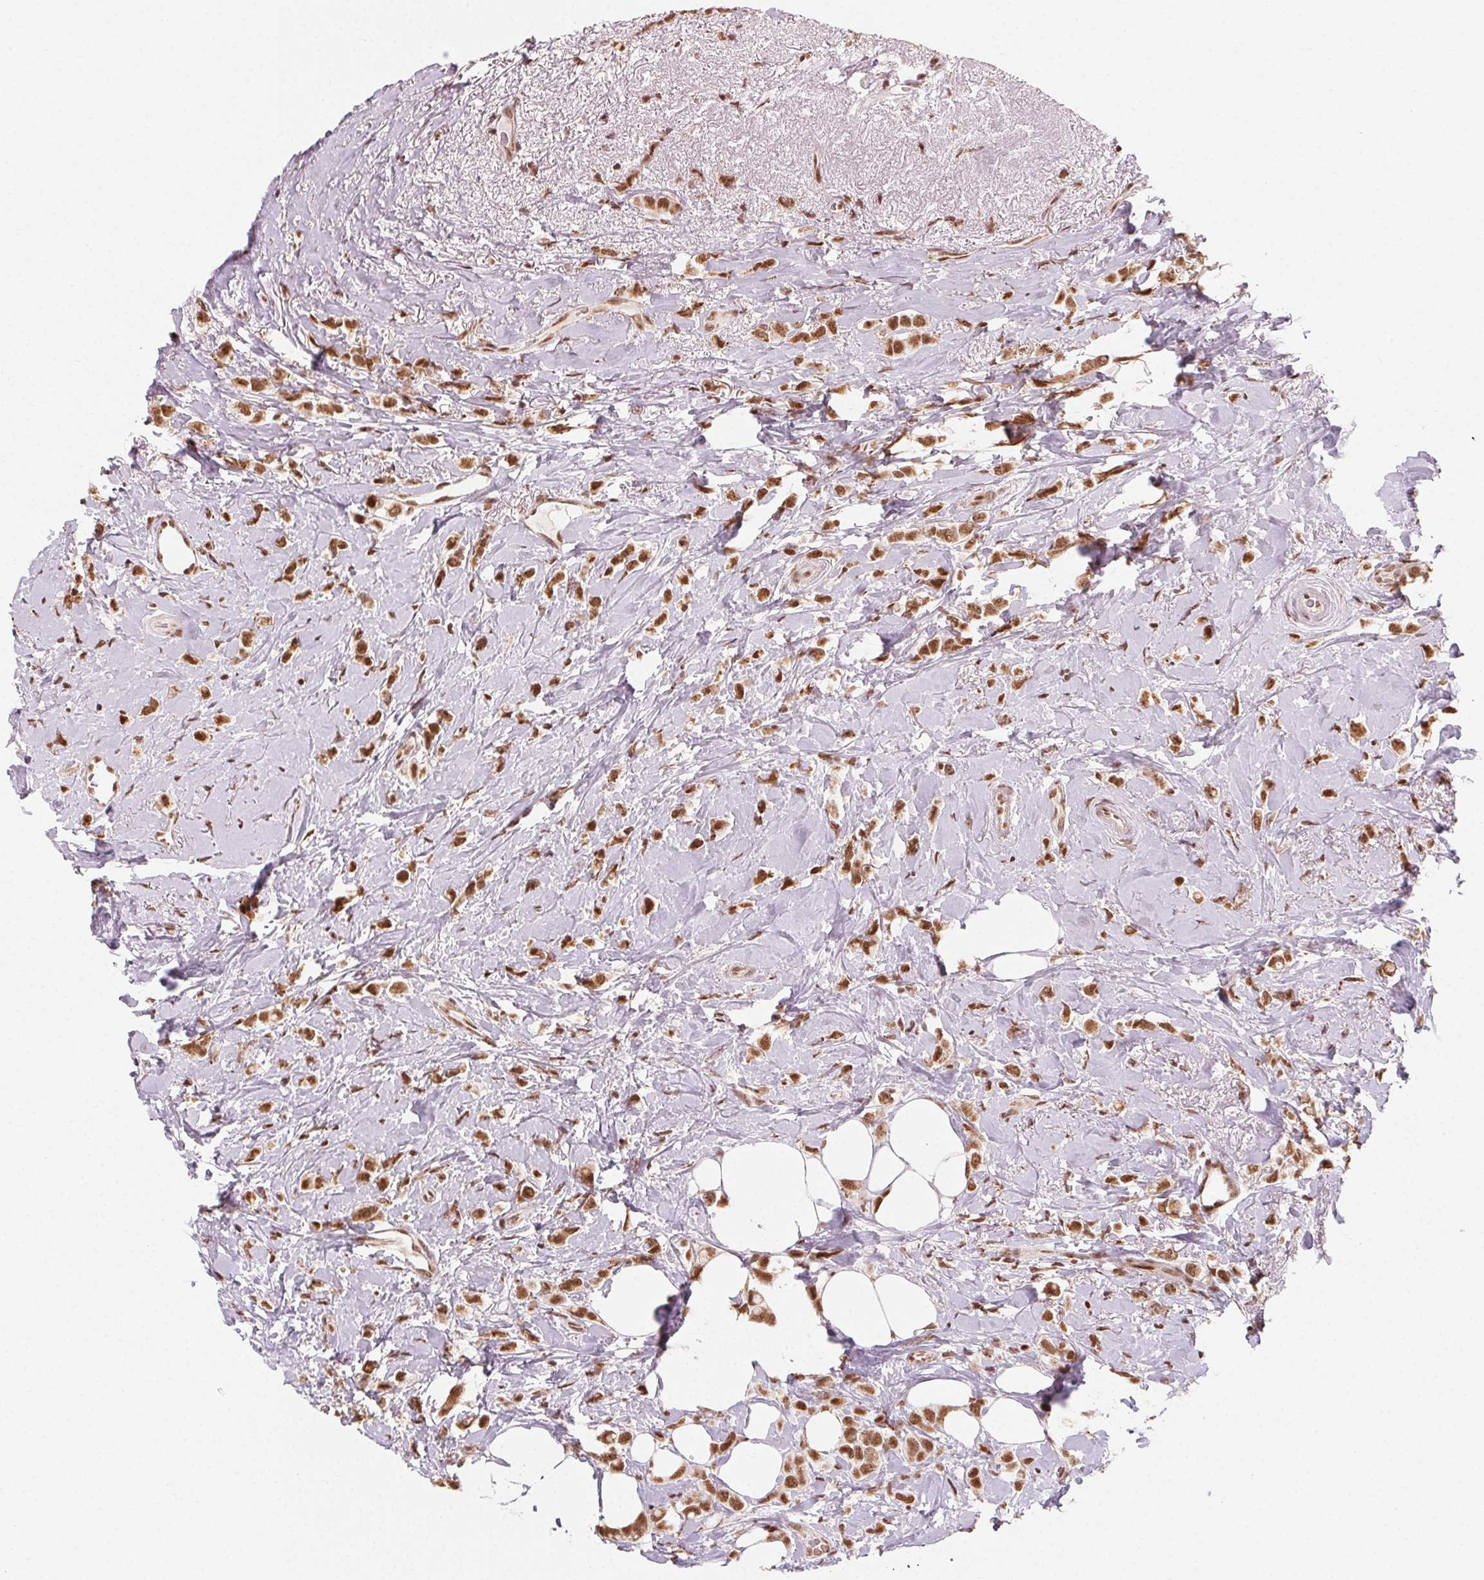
{"staining": {"intensity": "strong", "quantity": ">75%", "location": "nuclear"}, "tissue": "breast cancer", "cell_type": "Tumor cells", "image_type": "cancer", "snomed": [{"axis": "morphology", "description": "Lobular carcinoma"}, {"axis": "topography", "description": "Breast"}], "caption": "A brown stain shows strong nuclear staining of a protein in human breast cancer (lobular carcinoma) tumor cells.", "gene": "TOPORS", "patient": {"sex": "female", "age": 66}}